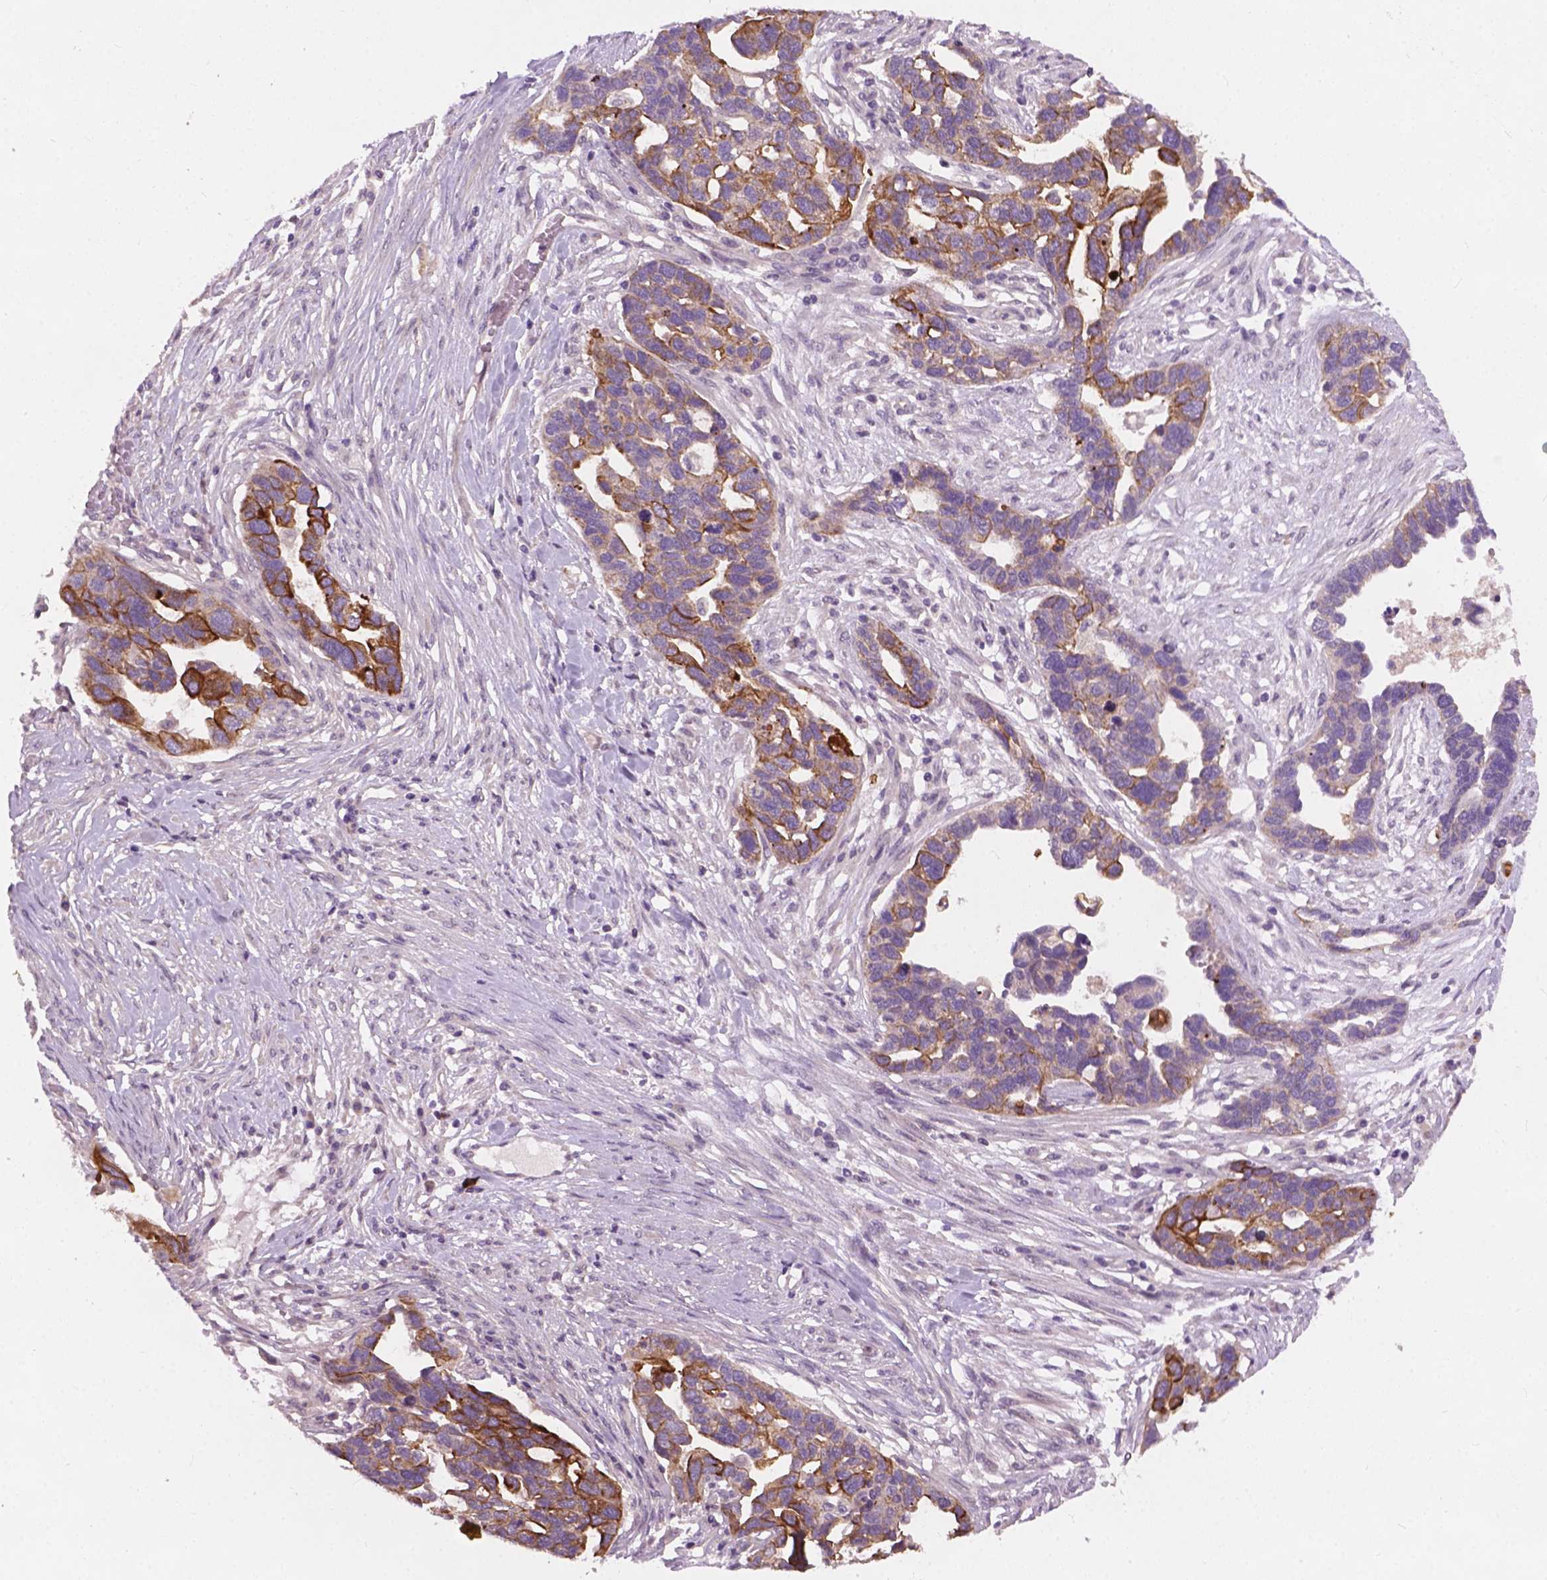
{"staining": {"intensity": "moderate", "quantity": "<25%", "location": "cytoplasmic/membranous"}, "tissue": "ovarian cancer", "cell_type": "Tumor cells", "image_type": "cancer", "snomed": [{"axis": "morphology", "description": "Cystadenocarcinoma, serous, NOS"}, {"axis": "topography", "description": "Ovary"}], "caption": "Serous cystadenocarcinoma (ovarian) stained for a protein (brown) exhibits moderate cytoplasmic/membranous positive expression in approximately <25% of tumor cells.", "gene": "KRT17", "patient": {"sex": "female", "age": 54}}